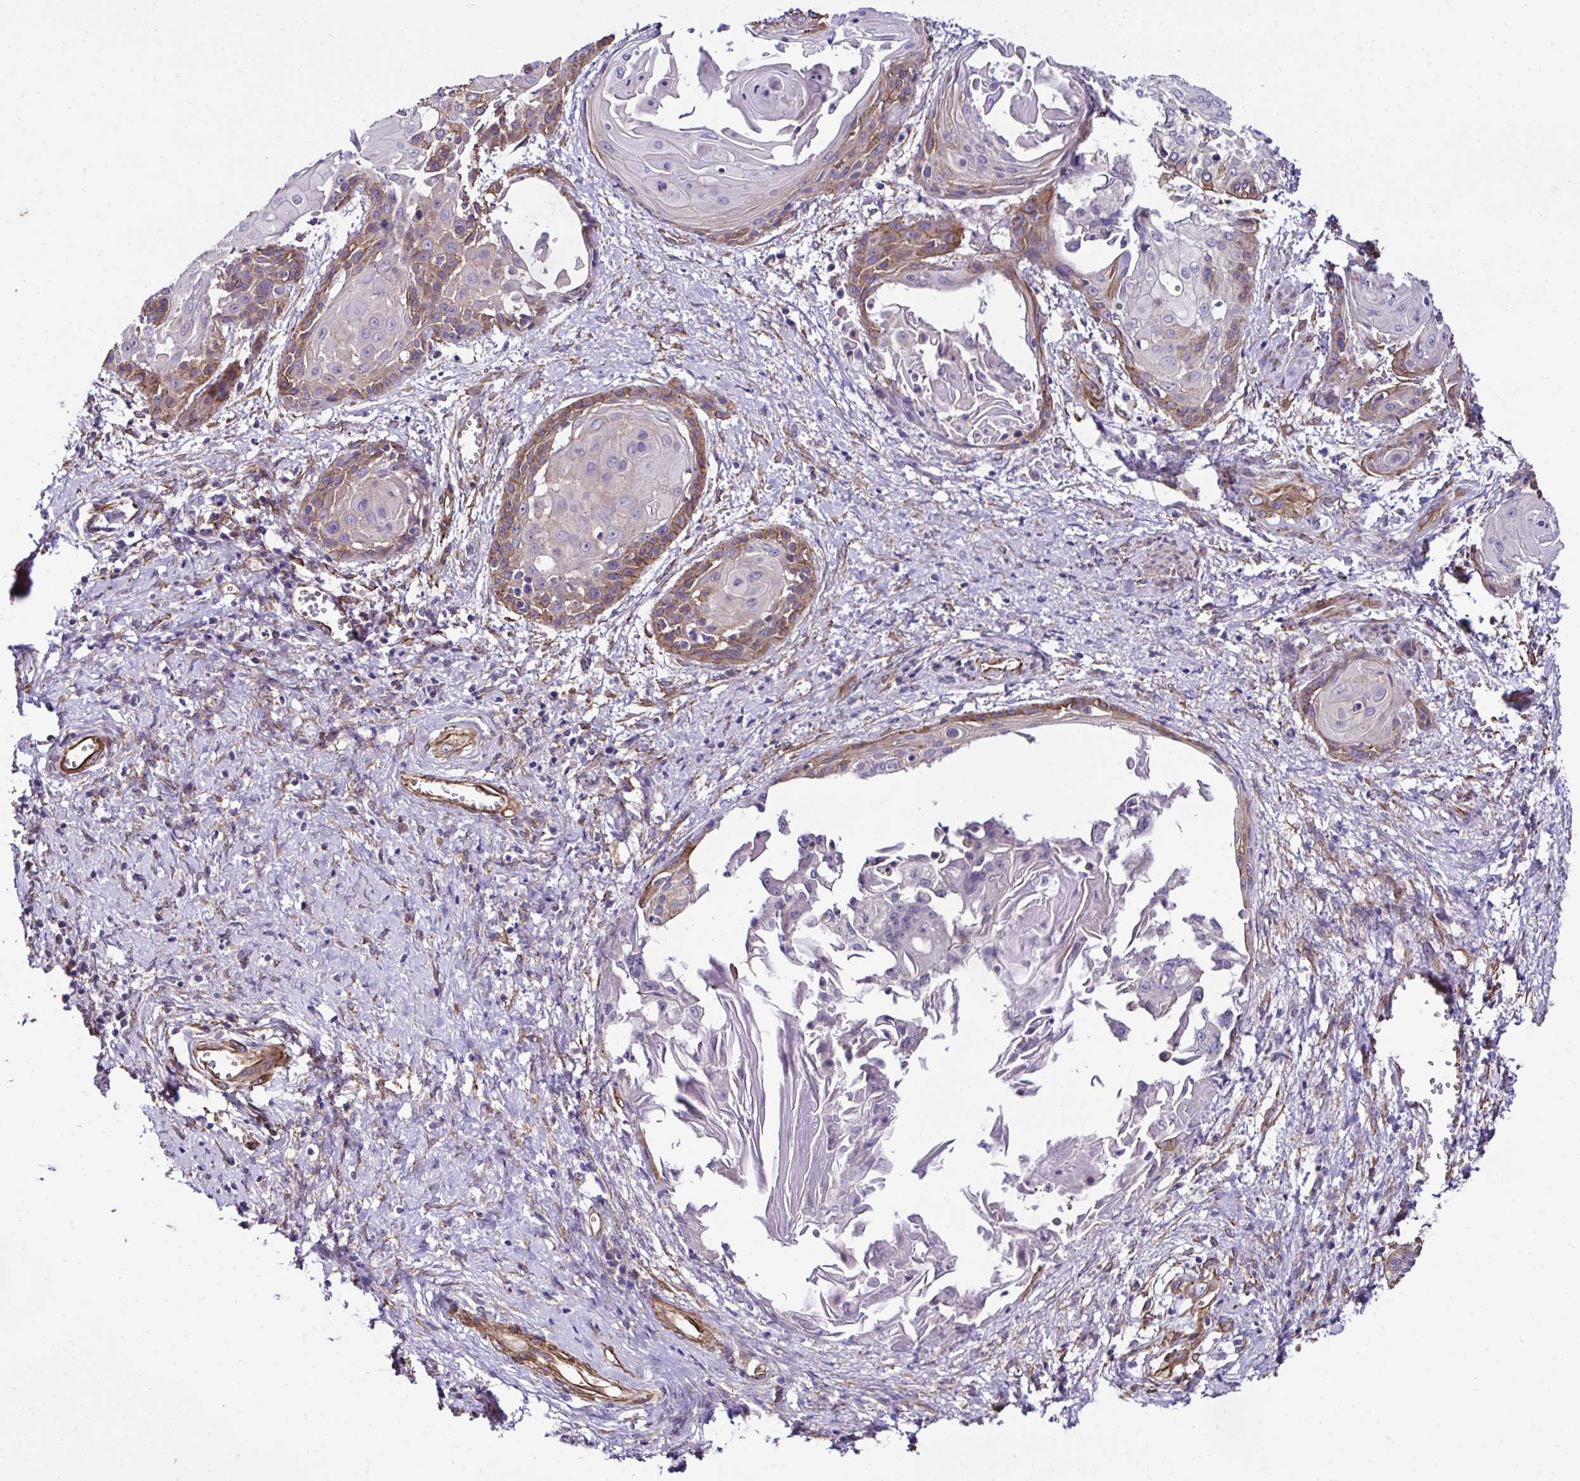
{"staining": {"intensity": "moderate", "quantity": "25%-75%", "location": "cytoplasmic/membranous"}, "tissue": "cervical cancer", "cell_type": "Tumor cells", "image_type": "cancer", "snomed": [{"axis": "morphology", "description": "Squamous cell carcinoma, NOS"}, {"axis": "topography", "description": "Cervix"}], "caption": "This micrograph exhibits cervical squamous cell carcinoma stained with immunohistochemistry to label a protein in brown. The cytoplasmic/membranous of tumor cells show moderate positivity for the protein. Nuclei are counter-stained blue.", "gene": "TRIM52", "patient": {"sex": "female", "age": 57}}